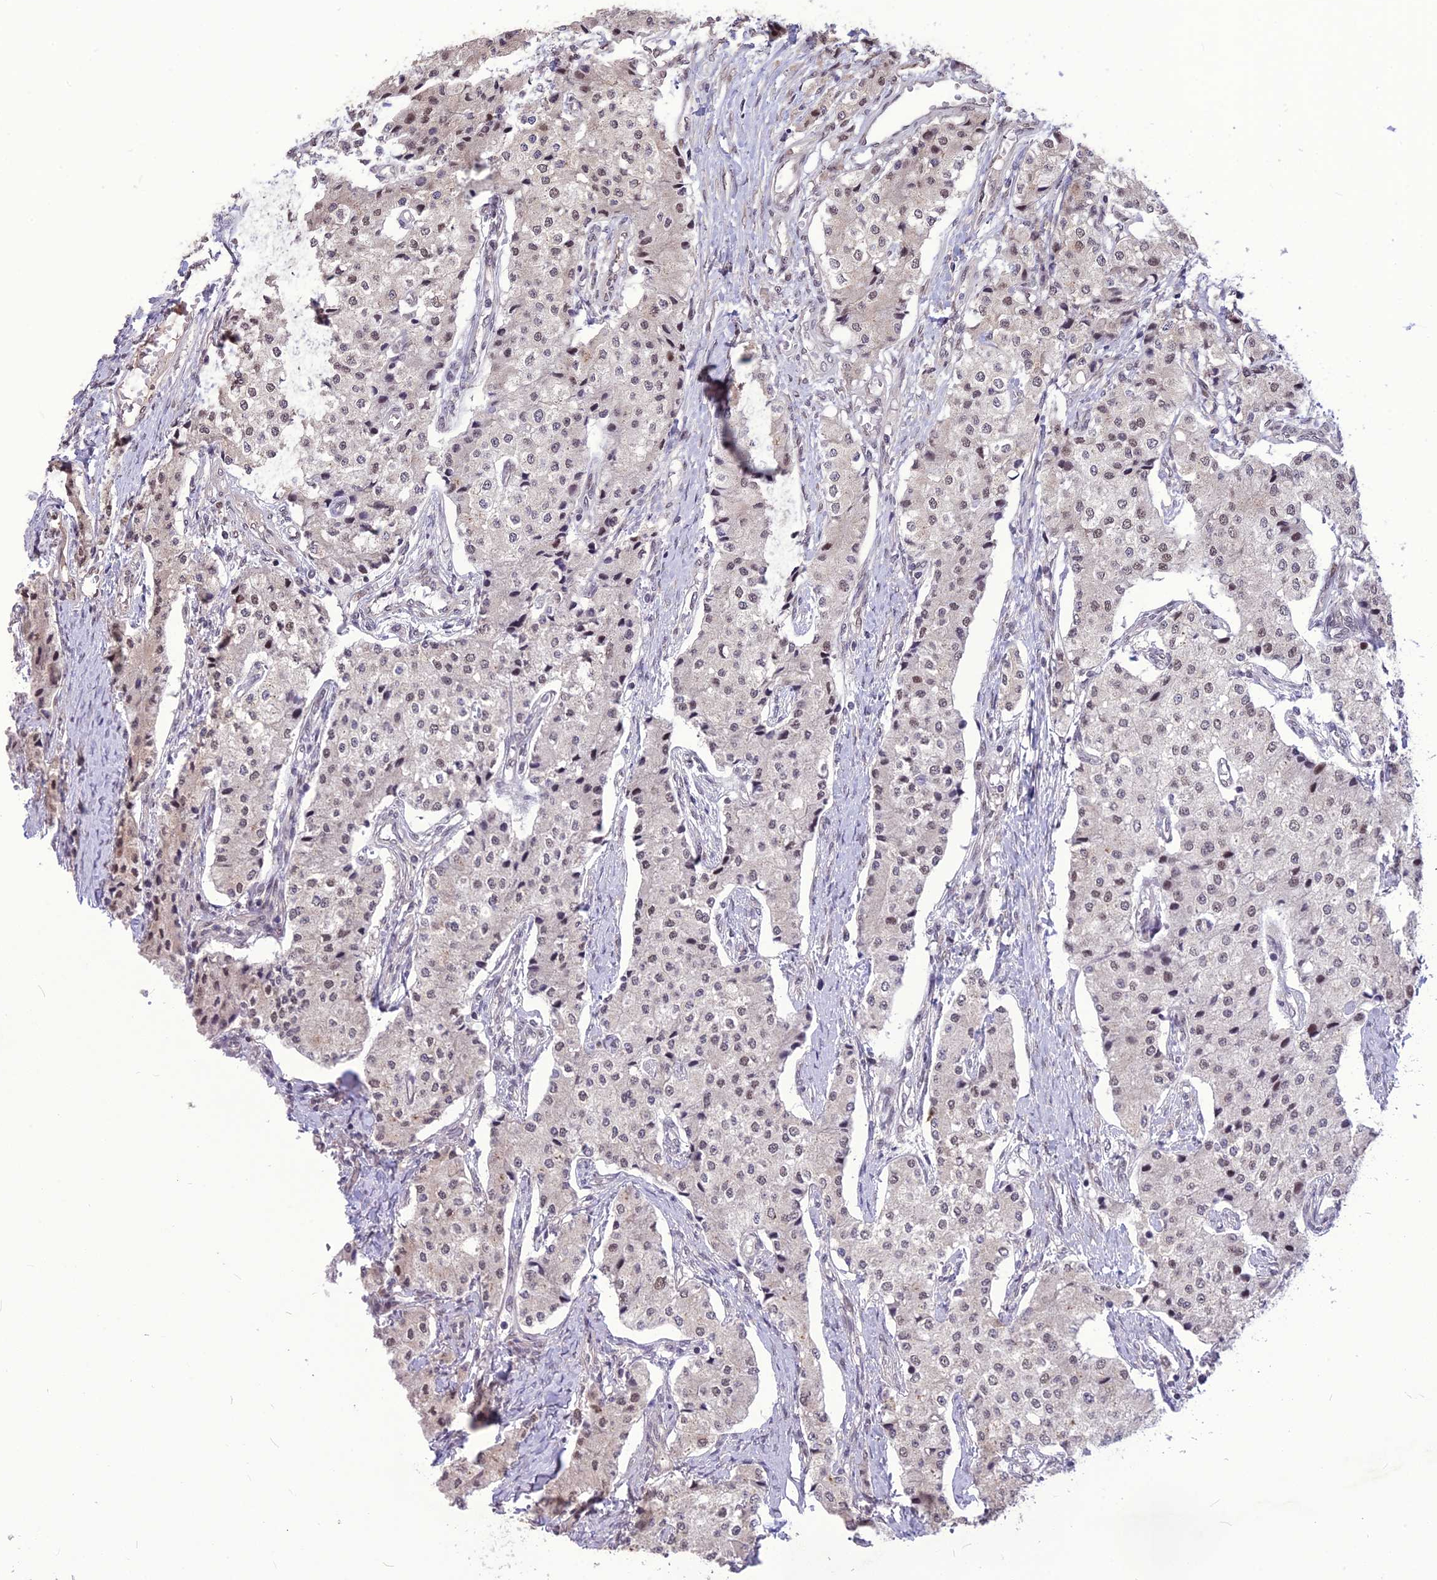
{"staining": {"intensity": "weak", "quantity": "25%-75%", "location": "nuclear"}, "tissue": "carcinoid", "cell_type": "Tumor cells", "image_type": "cancer", "snomed": [{"axis": "morphology", "description": "Carcinoid, malignant, NOS"}, {"axis": "topography", "description": "Colon"}], "caption": "Protein expression analysis of human carcinoid (malignant) reveals weak nuclear expression in approximately 25%-75% of tumor cells.", "gene": "DIS3", "patient": {"sex": "female", "age": 52}}